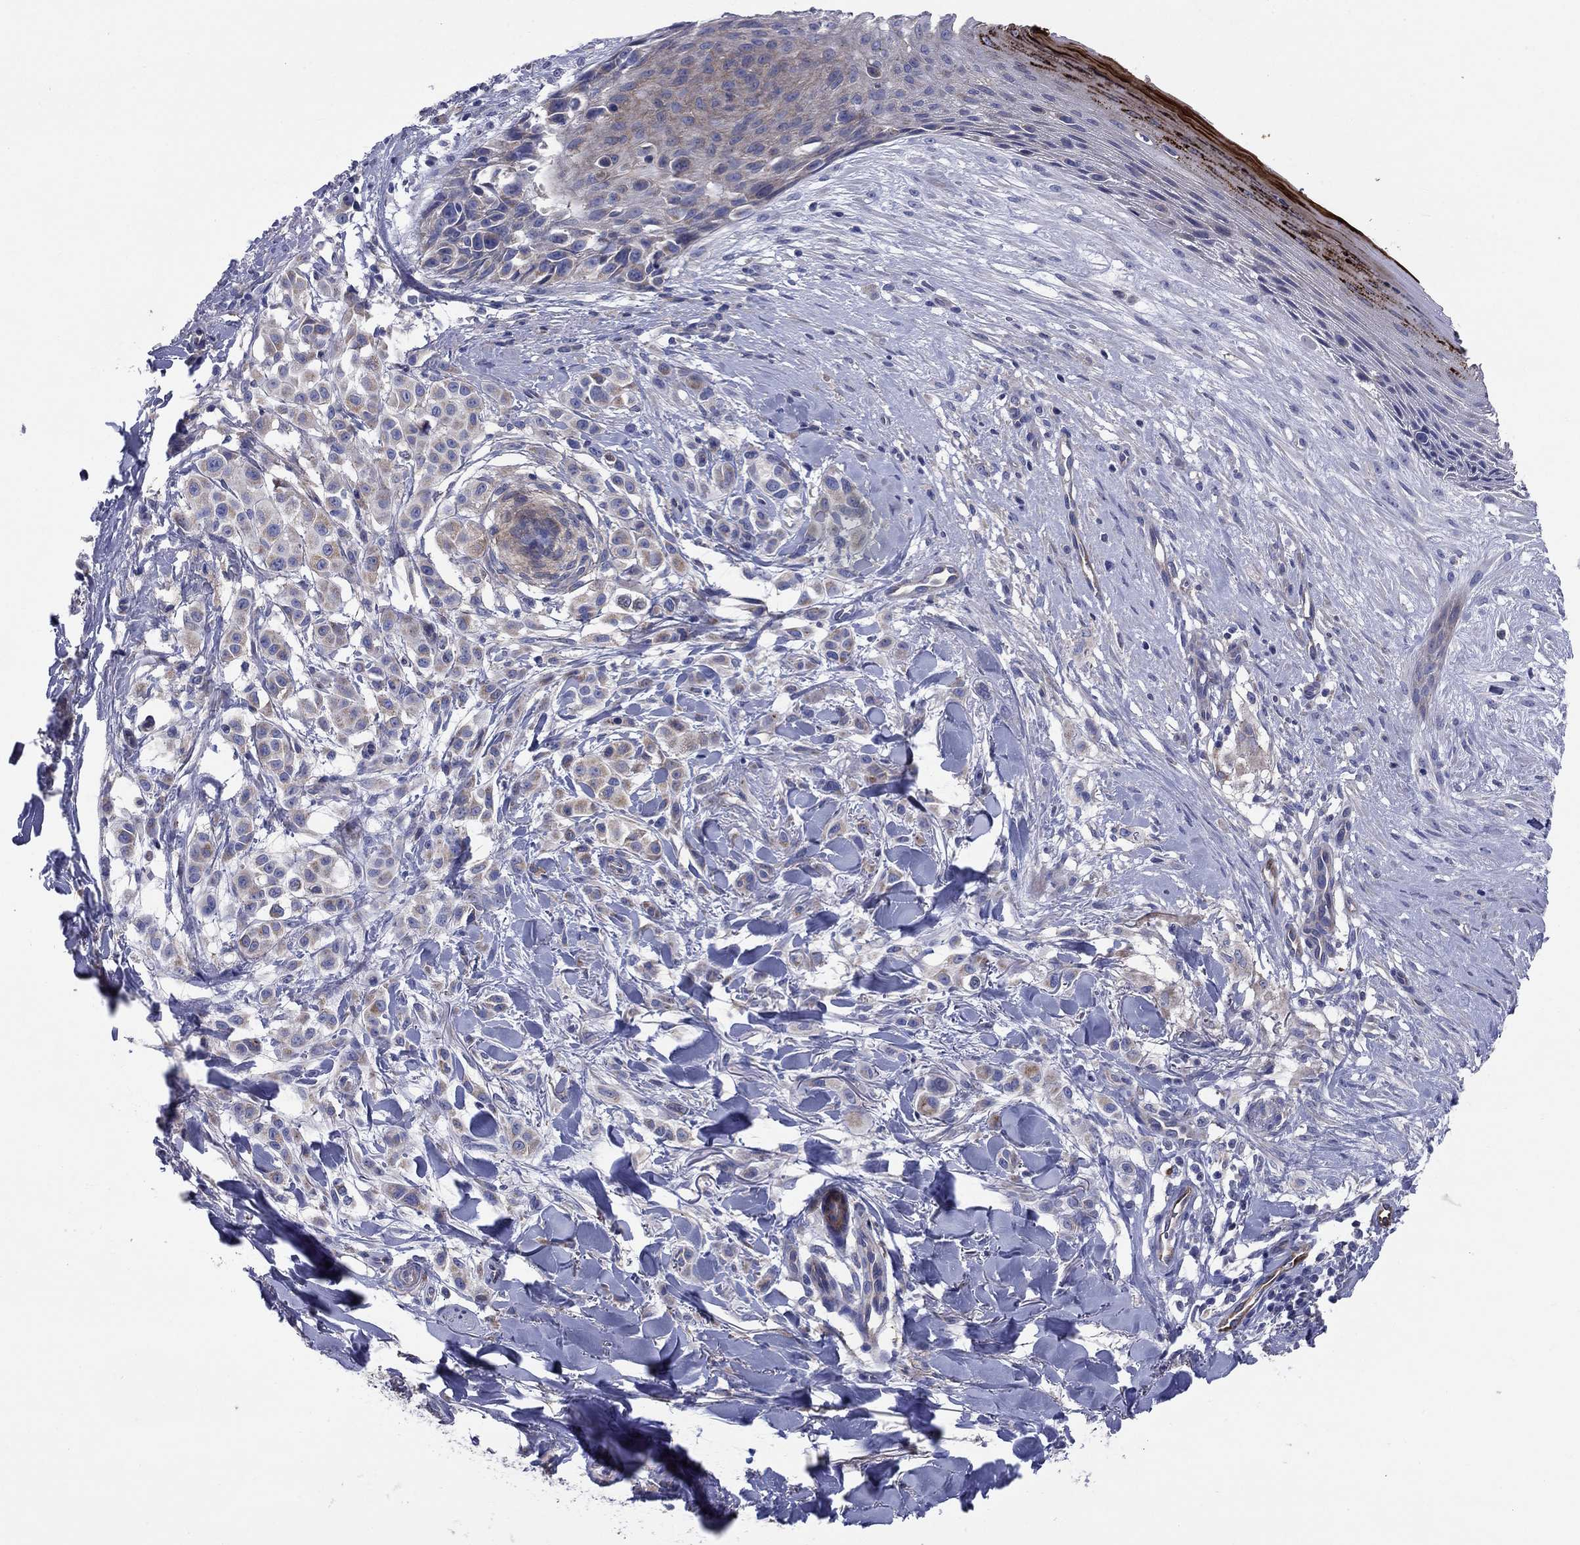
{"staining": {"intensity": "weak", "quantity": "<25%", "location": "cytoplasmic/membranous"}, "tissue": "melanoma", "cell_type": "Tumor cells", "image_type": "cancer", "snomed": [{"axis": "morphology", "description": "Malignant melanoma, NOS"}, {"axis": "topography", "description": "Skin"}], "caption": "A high-resolution histopathology image shows immunohistochemistry staining of malignant melanoma, which exhibits no significant positivity in tumor cells. (Brightfield microscopy of DAB (3,3'-diaminobenzidine) immunohistochemistry at high magnification).", "gene": "EMP2", "patient": {"sex": "male", "age": 57}}